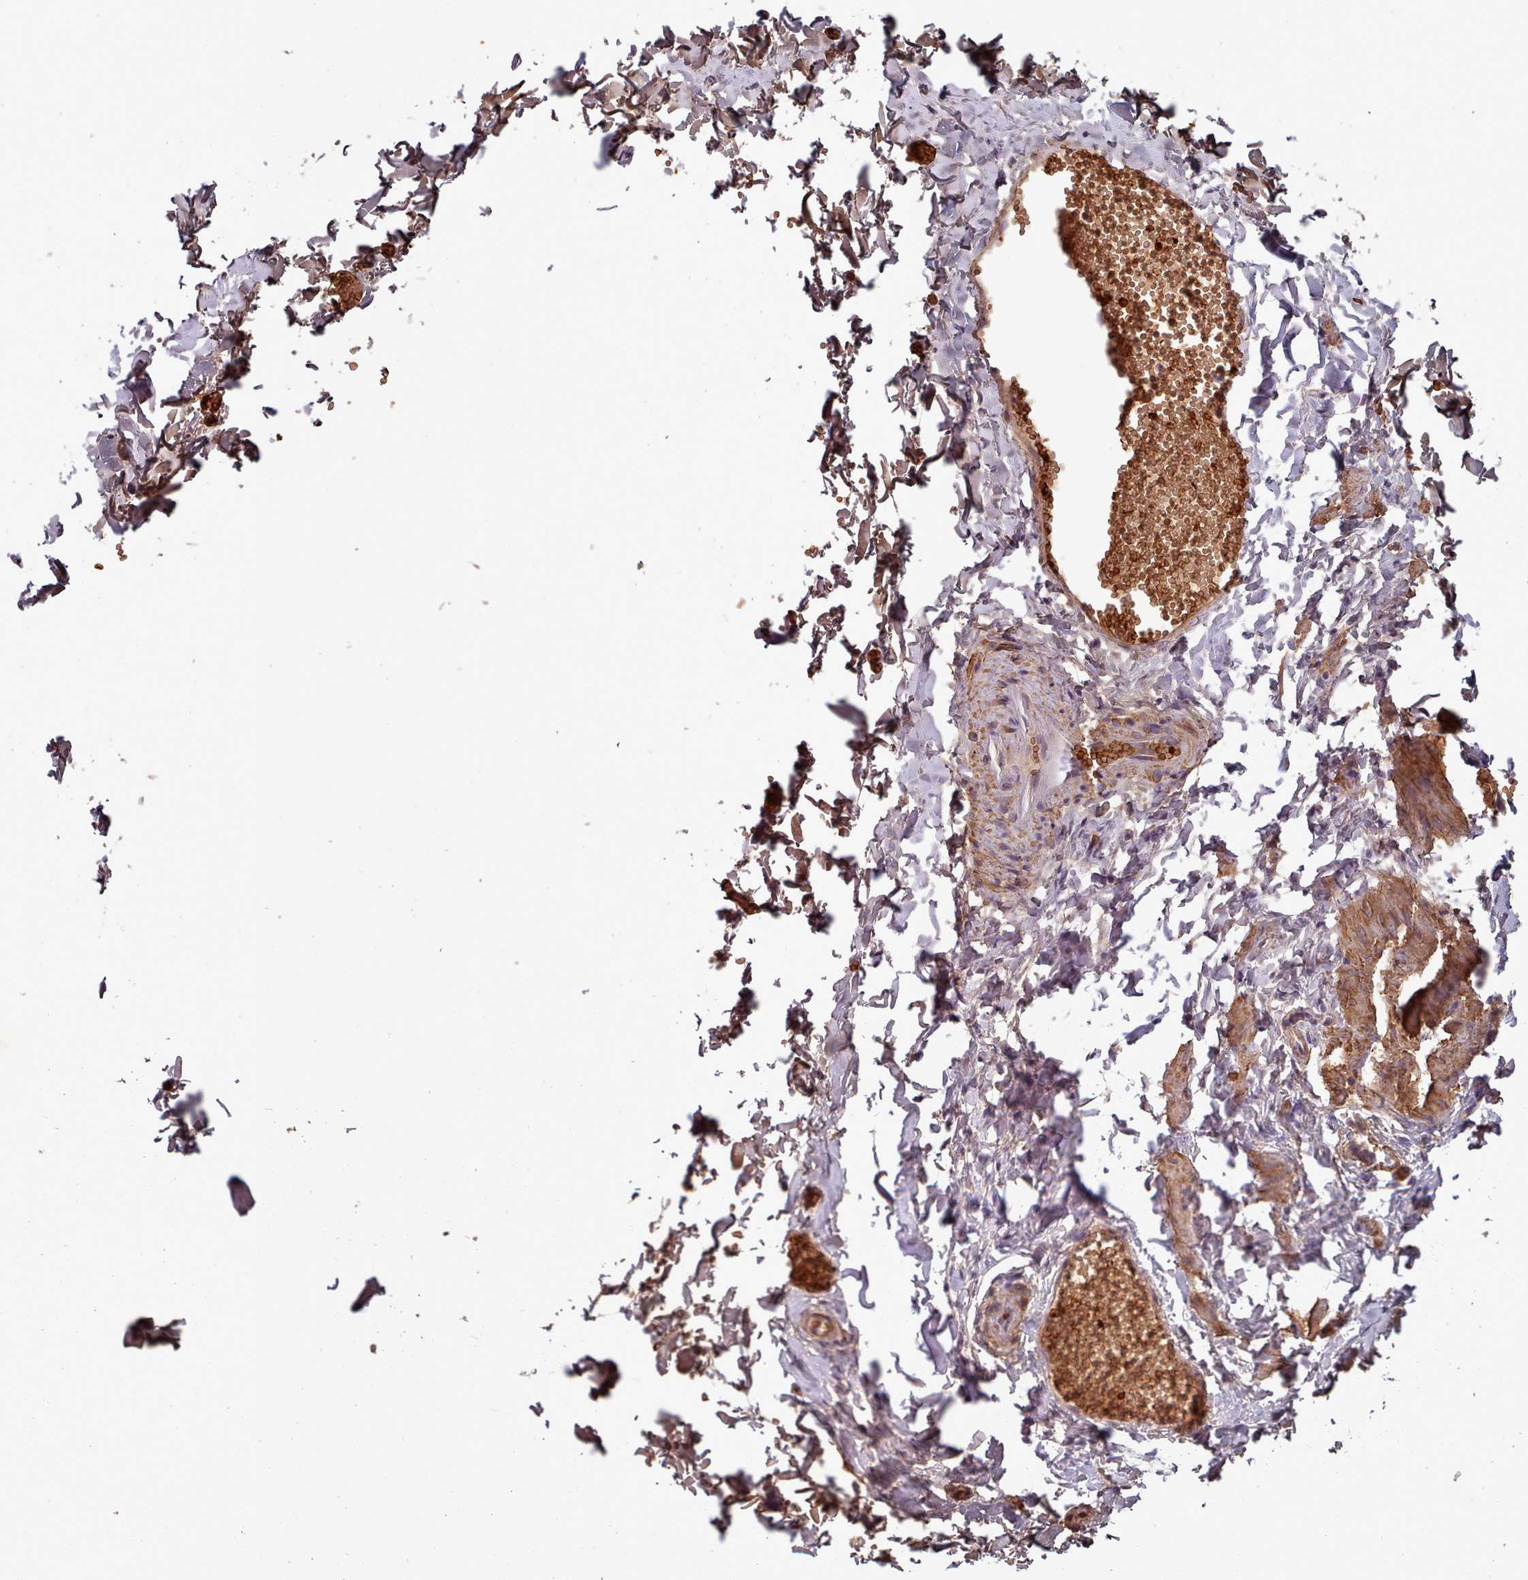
{"staining": {"intensity": "strong", "quantity": ">75%", "location": "nuclear"}, "tissue": "adipose tissue", "cell_type": "Adipocytes", "image_type": "normal", "snomed": [{"axis": "morphology", "description": "Normal tissue, NOS"}, {"axis": "topography", "description": "Gallbladder"}, {"axis": "topography", "description": "Peripheral nerve tissue"}], "caption": "Adipocytes exhibit strong nuclear staining in approximately >75% of cells in unremarkable adipose tissue. Using DAB (3,3'-diaminobenzidine) (brown) and hematoxylin (blue) stains, captured at high magnification using brightfield microscopy.", "gene": "CLNS1A", "patient": {"sex": "male", "age": 38}}